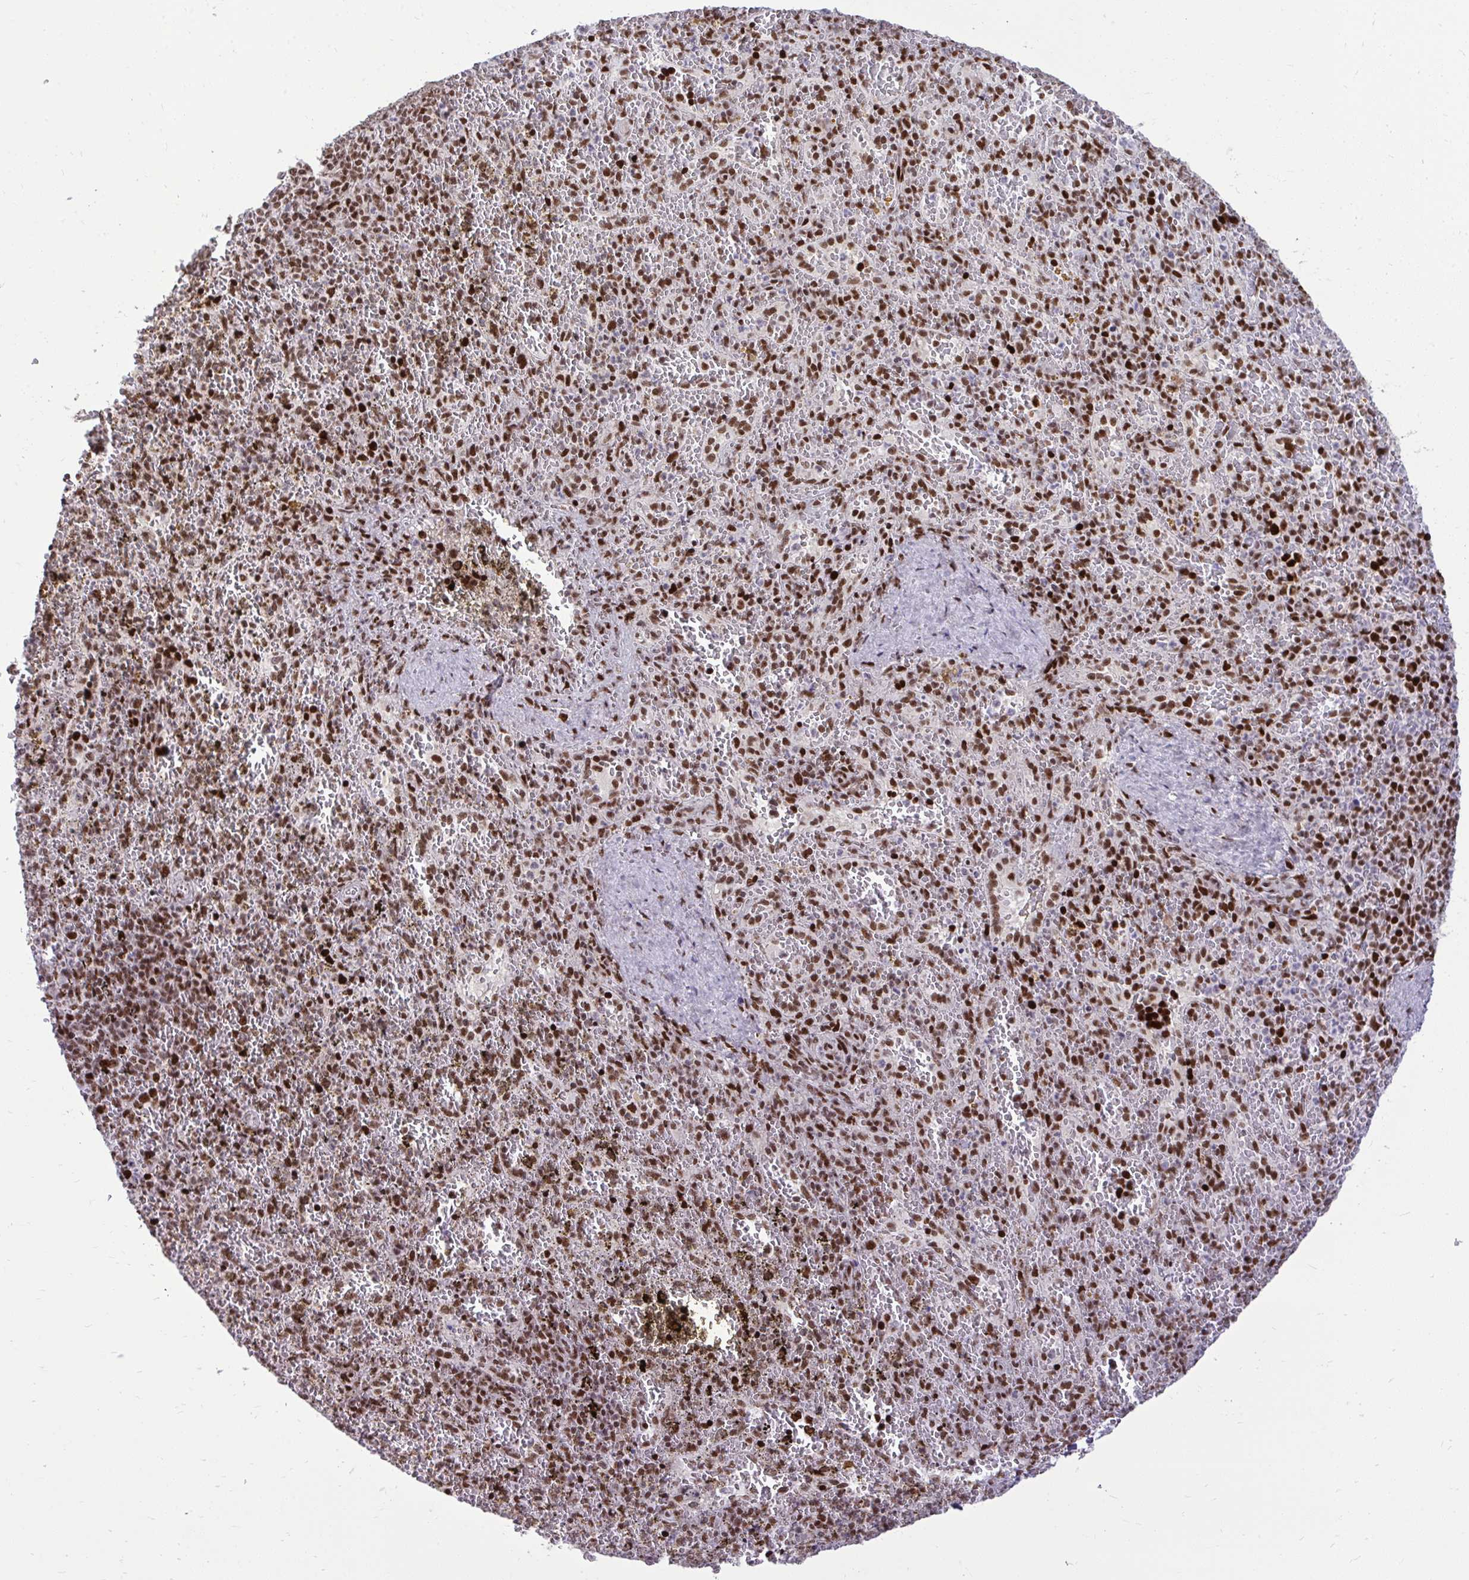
{"staining": {"intensity": "moderate", "quantity": ">75%", "location": "nuclear"}, "tissue": "spleen", "cell_type": "Cells in red pulp", "image_type": "normal", "snomed": [{"axis": "morphology", "description": "Normal tissue, NOS"}, {"axis": "topography", "description": "Spleen"}], "caption": "IHC photomicrograph of normal spleen stained for a protein (brown), which demonstrates medium levels of moderate nuclear expression in approximately >75% of cells in red pulp.", "gene": "CDYL", "patient": {"sex": "female", "age": 50}}